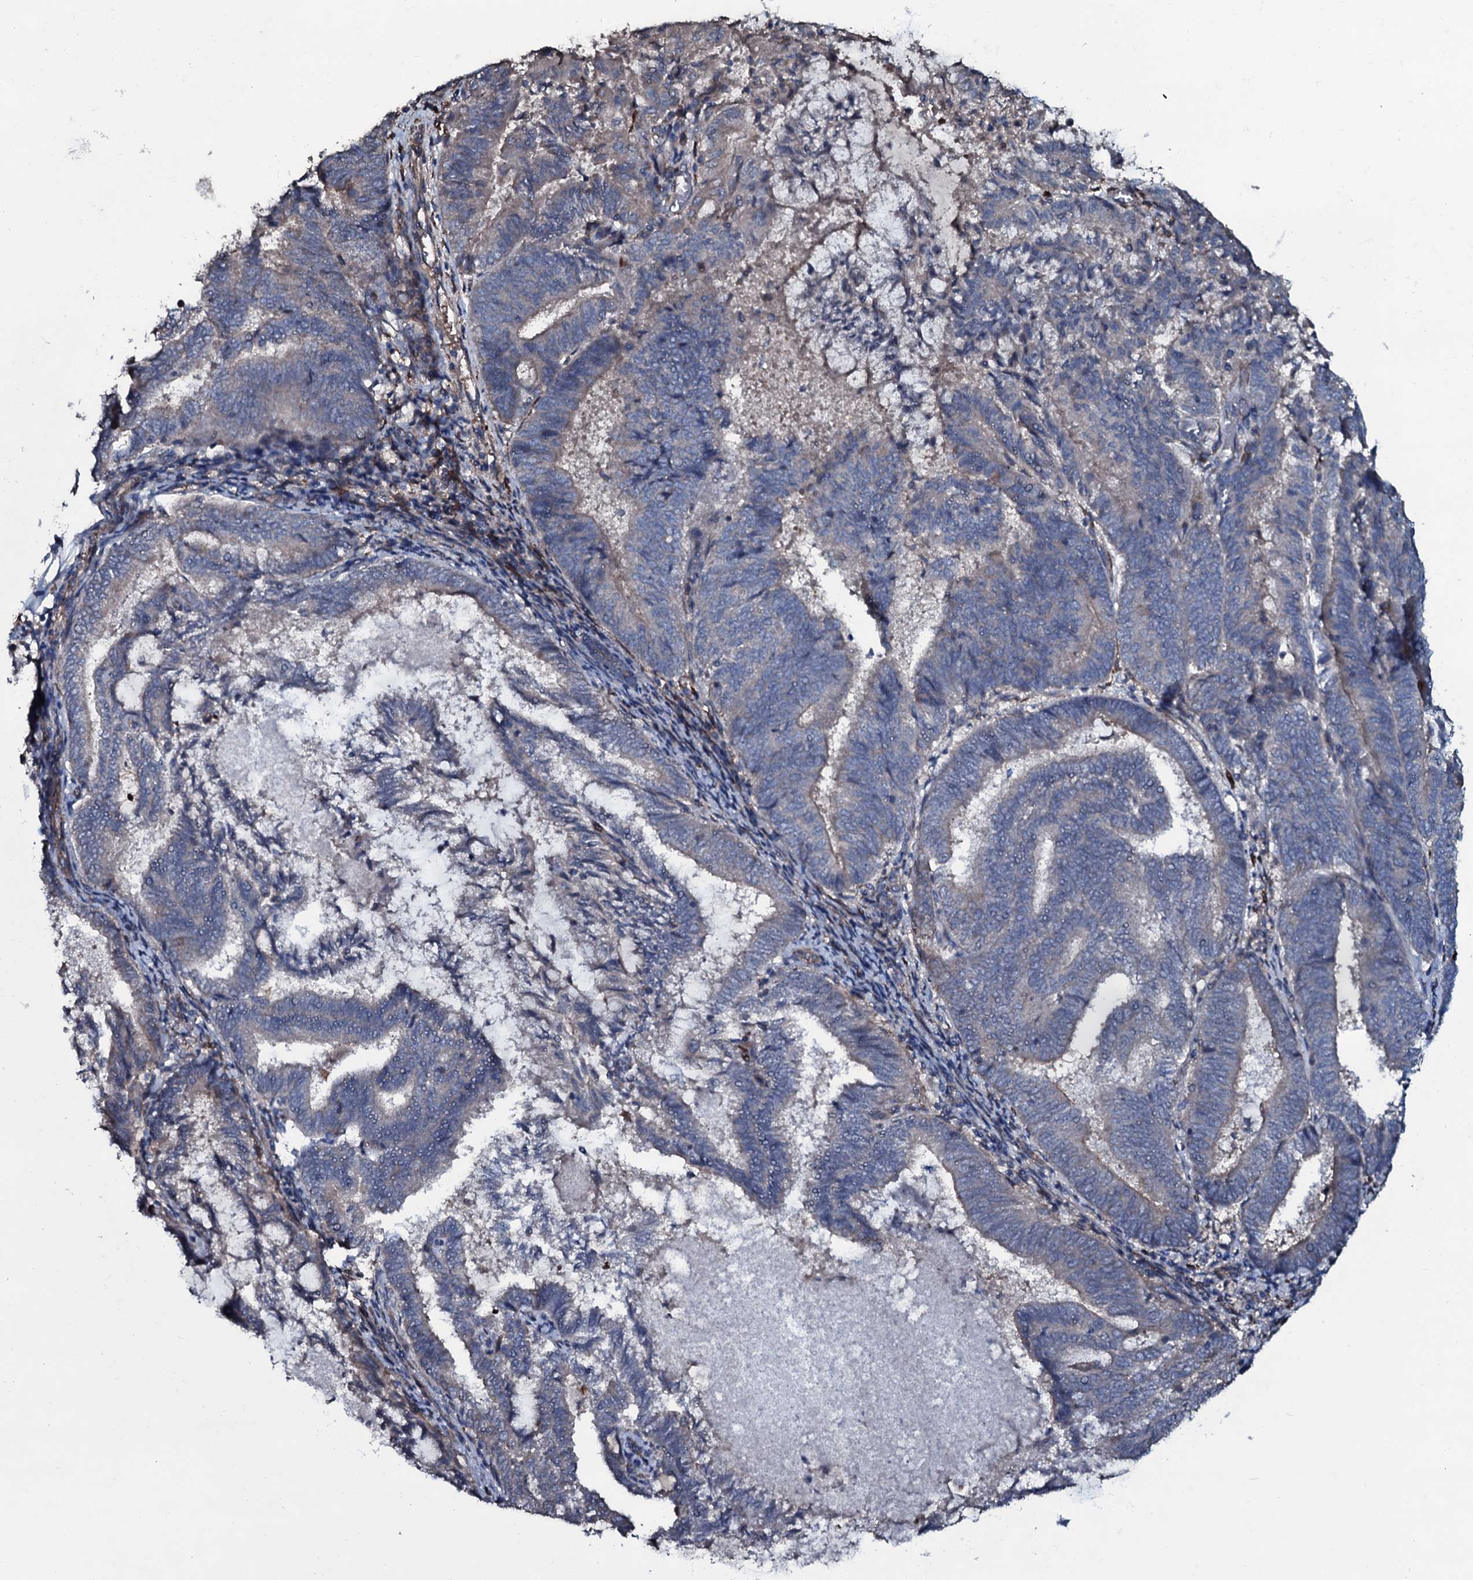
{"staining": {"intensity": "weak", "quantity": "<25%", "location": "cytoplasmic/membranous"}, "tissue": "endometrial cancer", "cell_type": "Tumor cells", "image_type": "cancer", "snomed": [{"axis": "morphology", "description": "Adenocarcinoma, NOS"}, {"axis": "topography", "description": "Endometrium"}], "caption": "Endometrial cancer was stained to show a protein in brown. There is no significant positivity in tumor cells. (Stains: DAB (3,3'-diaminobenzidine) immunohistochemistry (IHC) with hematoxylin counter stain, Microscopy: brightfield microscopy at high magnification).", "gene": "WIPF3", "patient": {"sex": "female", "age": 80}}